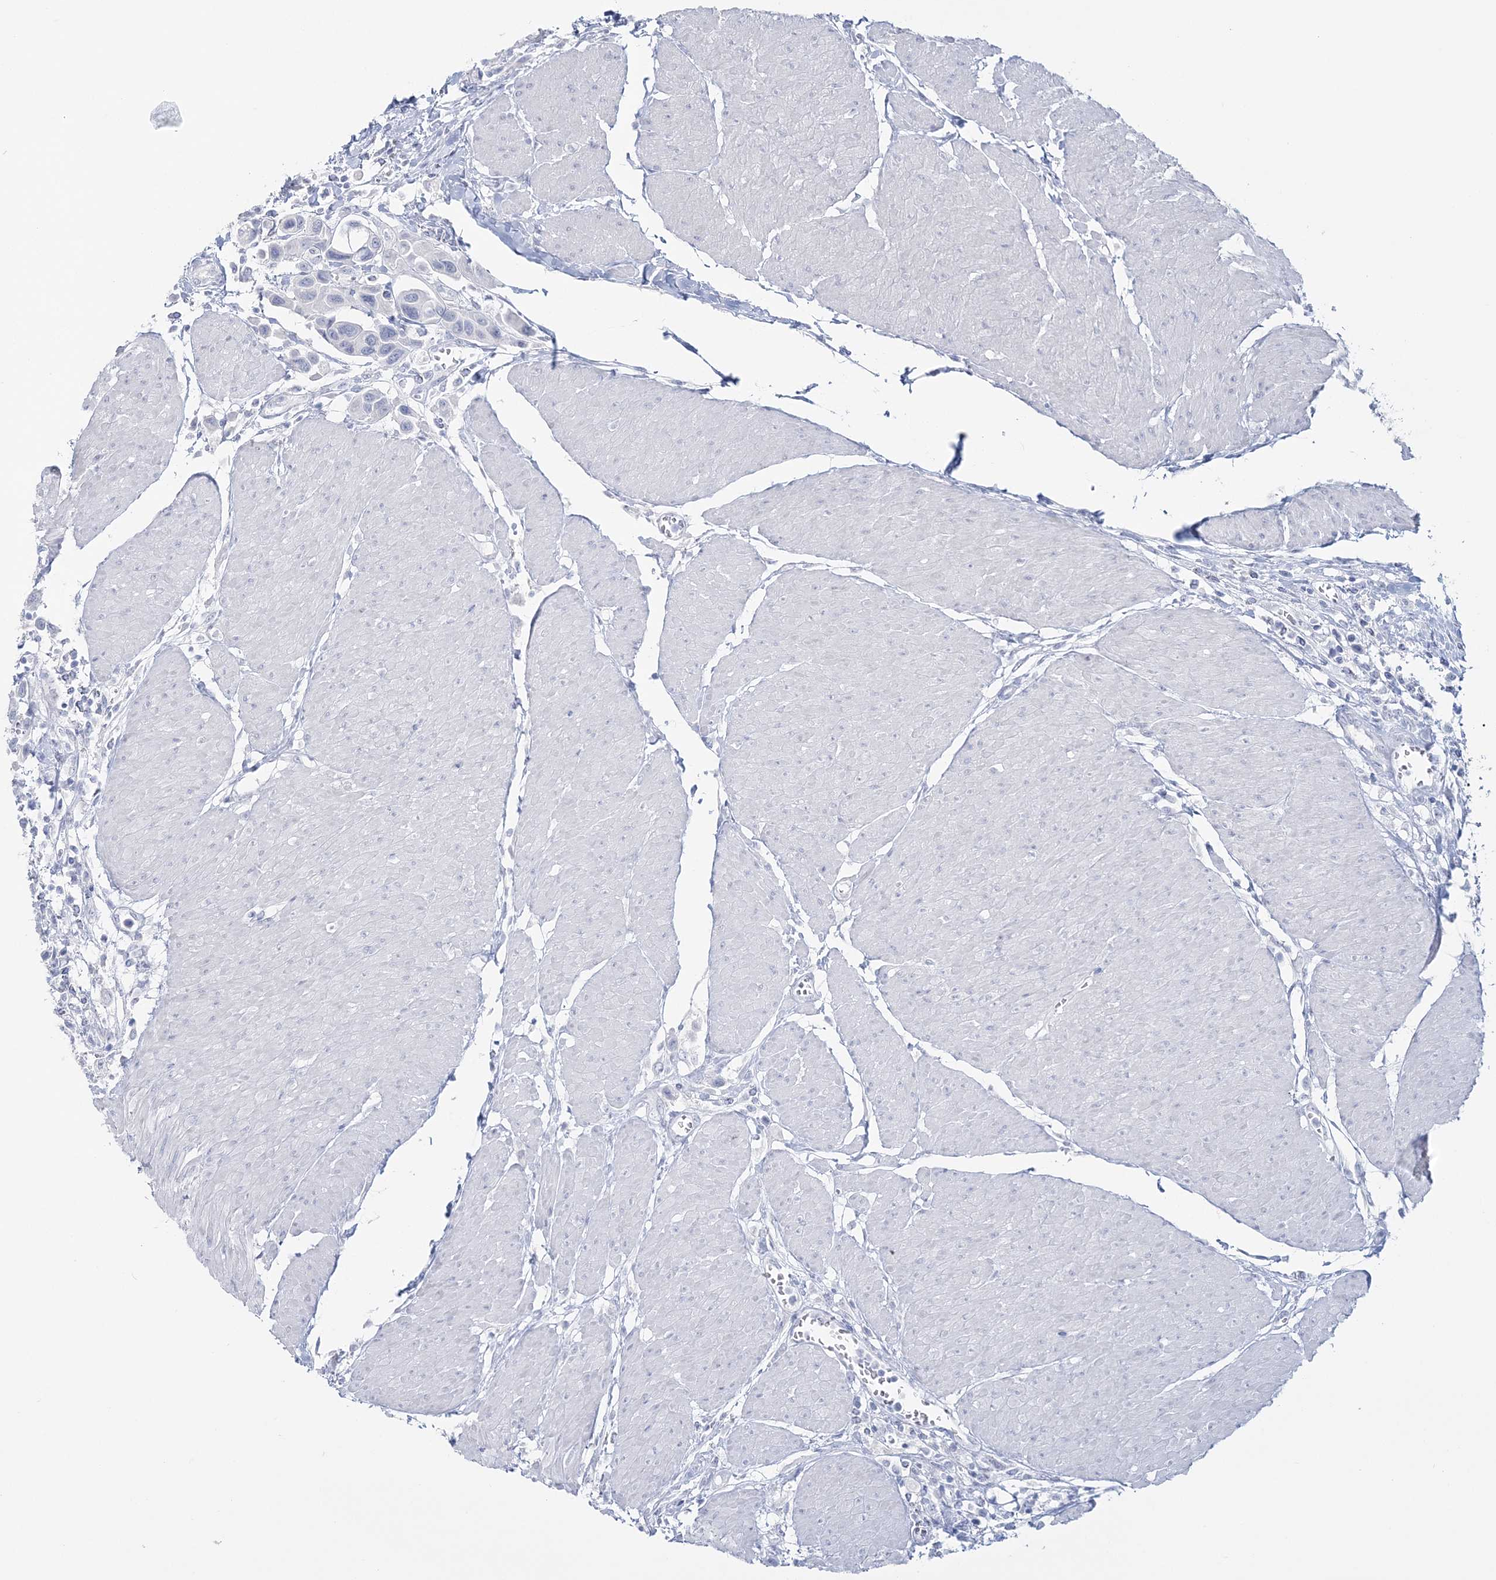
{"staining": {"intensity": "negative", "quantity": "none", "location": "none"}, "tissue": "urothelial cancer", "cell_type": "Tumor cells", "image_type": "cancer", "snomed": [{"axis": "morphology", "description": "Urothelial carcinoma, High grade"}, {"axis": "topography", "description": "Urinary bladder"}], "caption": "A high-resolution image shows immunohistochemistry staining of urothelial cancer, which demonstrates no significant expression in tumor cells.", "gene": "CYP3A4", "patient": {"sex": "male", "age": 50}}